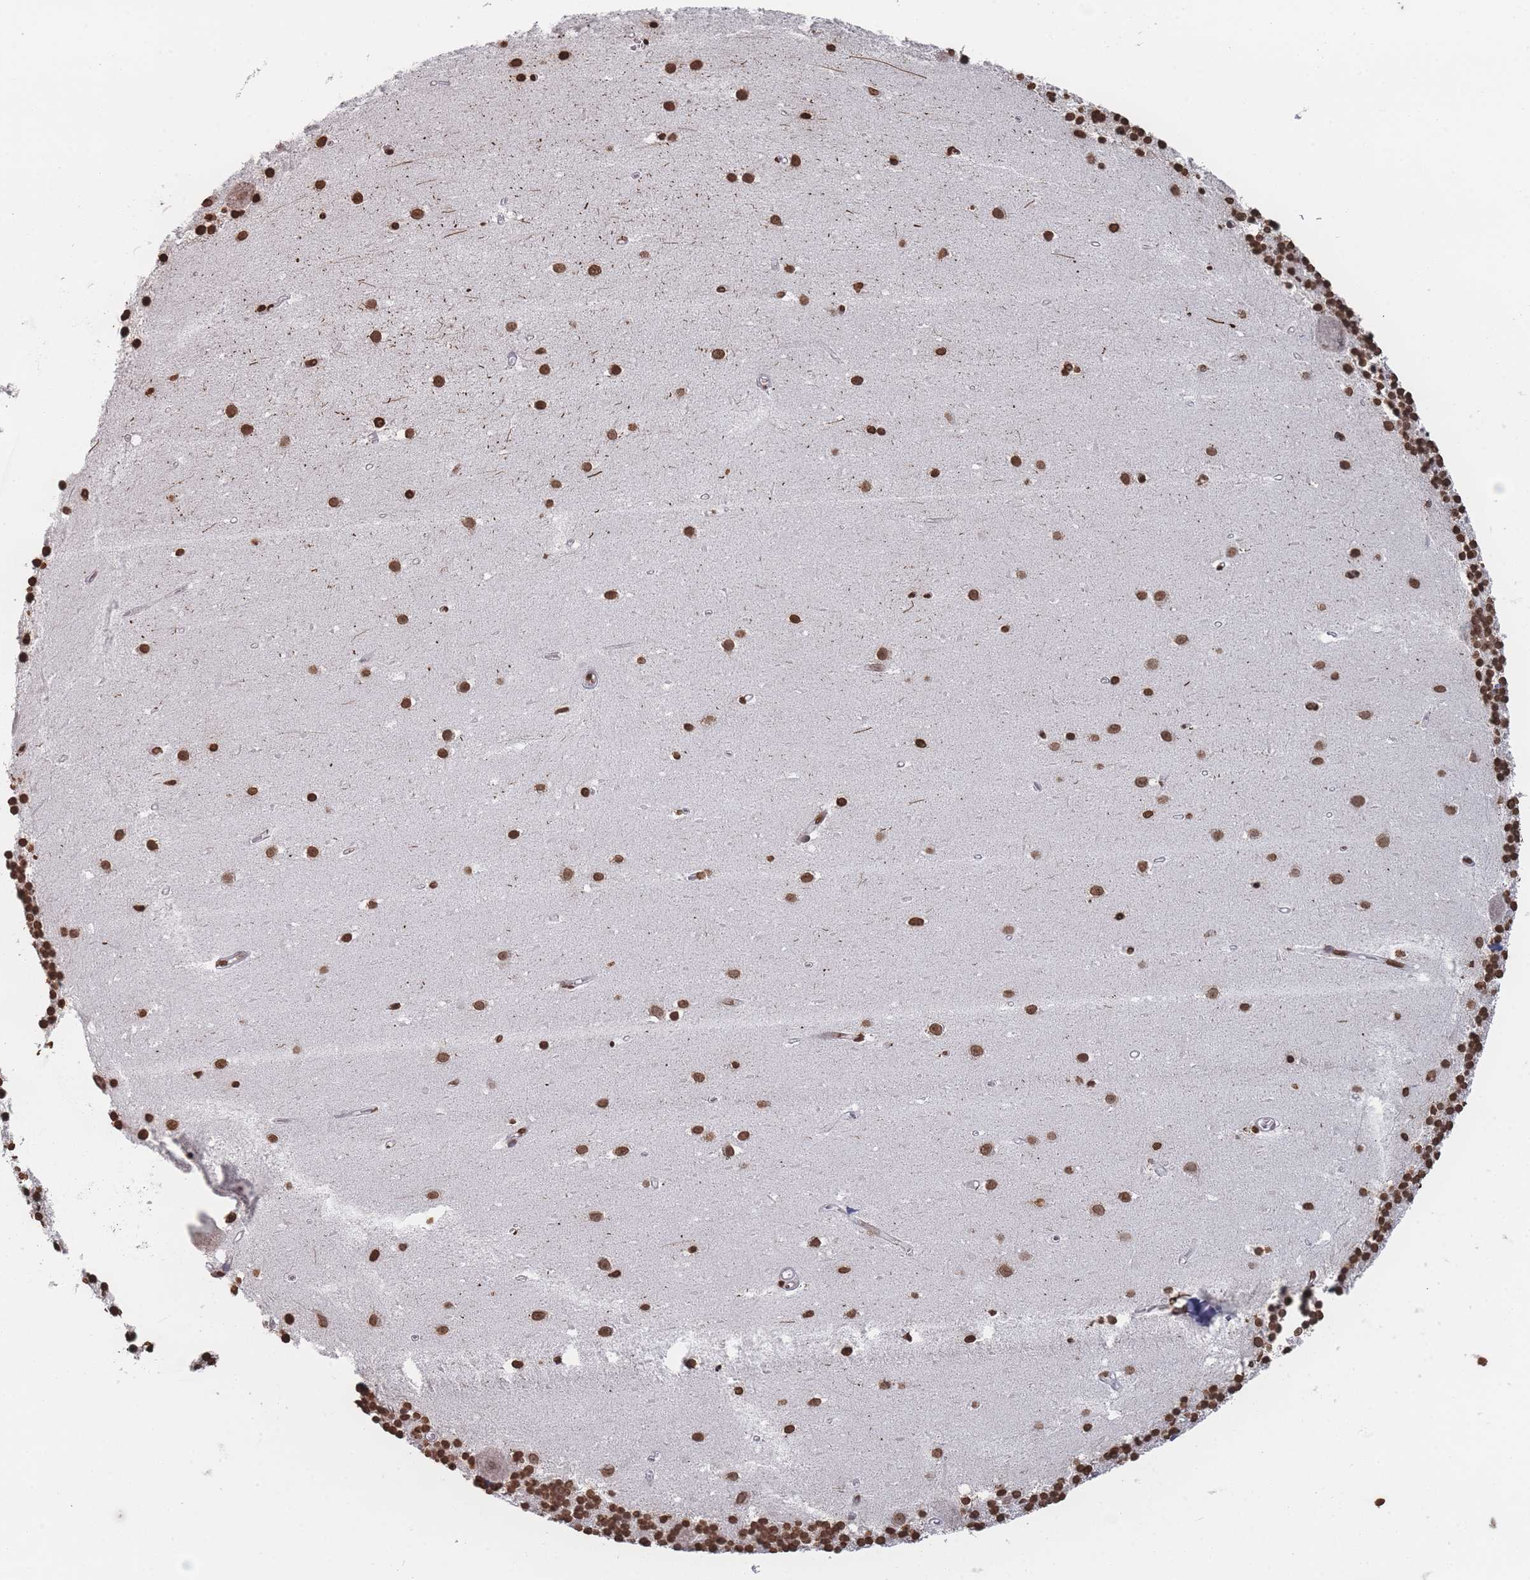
{"staining": {"intensity": "moderate", "quantity": ">75%", "location": "nuclear"}, "tissue": "cerebellum", "cell_type": "Cells in granular layer", "image_type": "normal", "snomed": [{"axis": "morphology", "description": "Normal tissue, NOS"}, {"axis": "topography", "description": "Cerebellum"}], "caption": "Cells in granular layer demonstrate medium levels of moderate nuclear expression in about >75% of cells in unremarkable human cerebellum.", "gene": "PLEKHG5", "patient": {"sex": "male", "age": 54}}